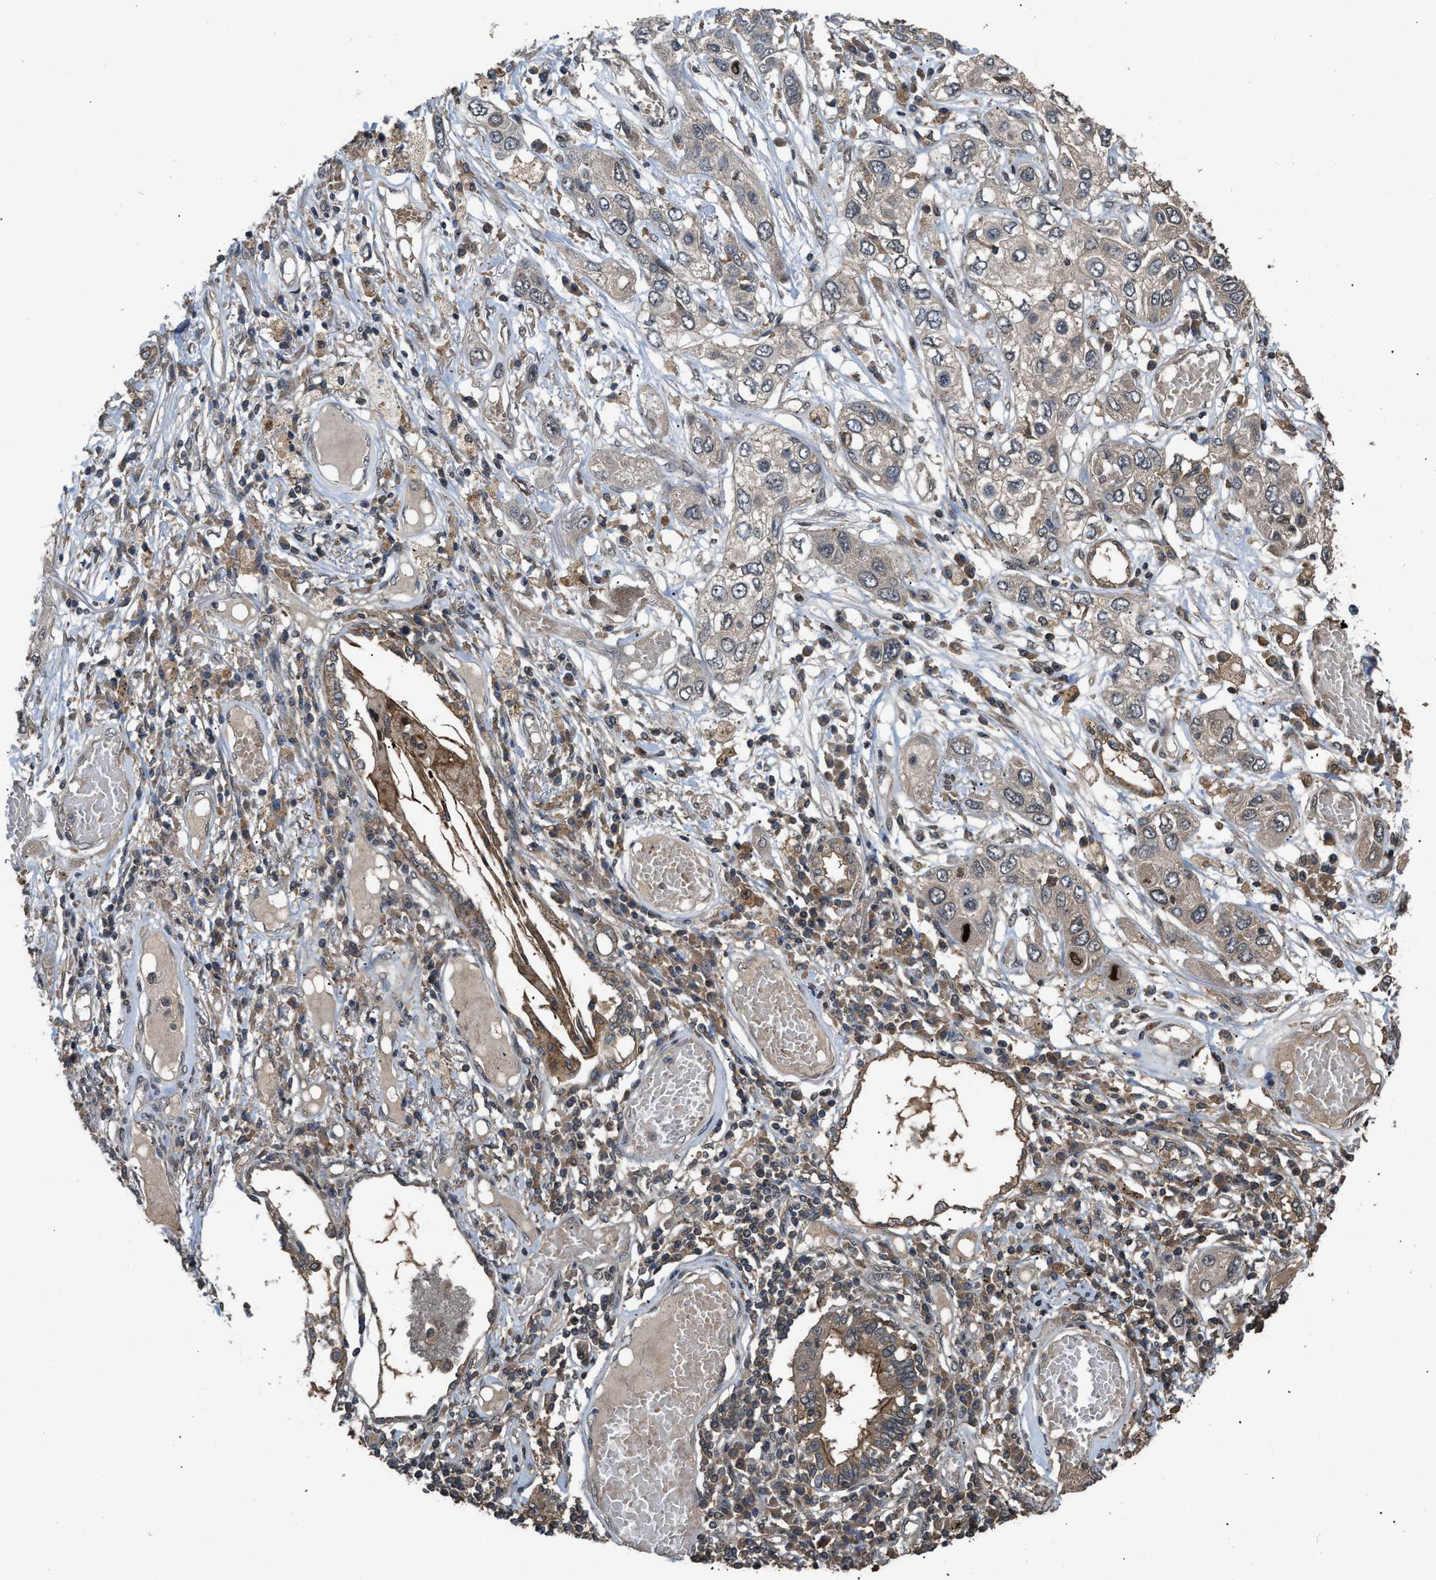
{"staining": {"intensity": "negative", "quantity": "none", "location": "none"}, "tissue": "lung cancer", "cell_type": "Tumor cells", "image_type": "cancer", "snomed": [{"axis": "morphology", "description": "Squamous cell carcinoma, NOS"}, {"axis": "topography", "description": "Lung"}], "caption": "This is a image of immunohistochemistry staining of squamous cell carcinoma (lung), which shows no positivity in tumor cells. (Brightfield microscopy of DAB (3,3'-diaminobenzidine) IHC at high magnification).", "gene": "UTRN", "patient": {"sex": "male", "age": 71}}